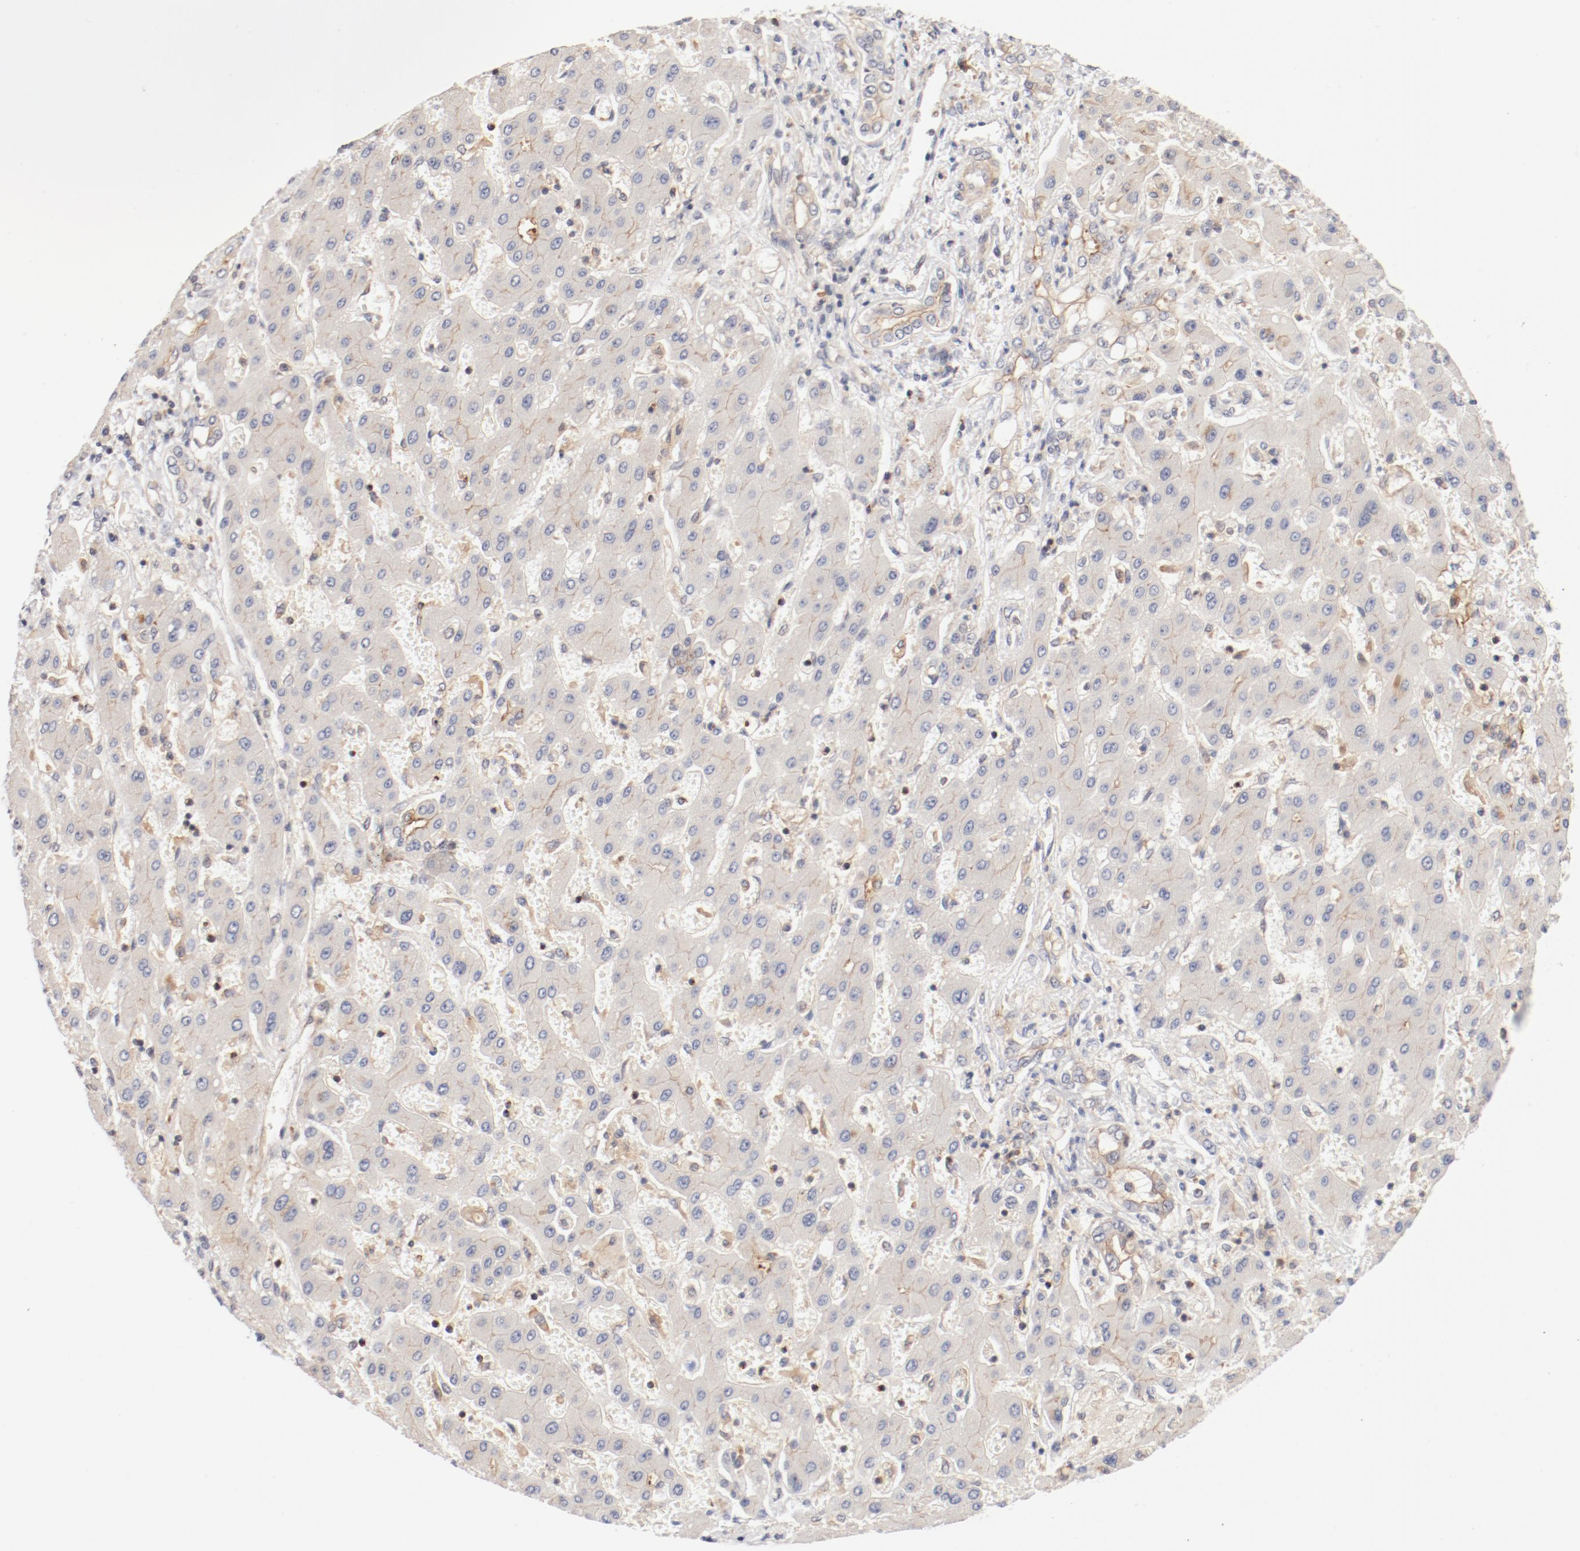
{"staining": {"intensity": "weak", "quantity": "<25%", "location": "cytoplasmic/membranous"}, "tissue": "liver cancer", "cell_type": "Tumor cells", "image_type": "cancer", "snomed": [{"axis": "morphology", "description": "Cholangiocarcinoma"}, {"axis": "topography", "description": "Liver"}], "caption": "Immunohistochemistry image of neoplastic tissue: liver cancer (cholangiocarcinoma) stained with DAB (3,3'-diaminobenzidine) displays no significant protein expression in tumor cells.", "gene": "ZNF267", "patient": {"sex": "male", "age": 50}}